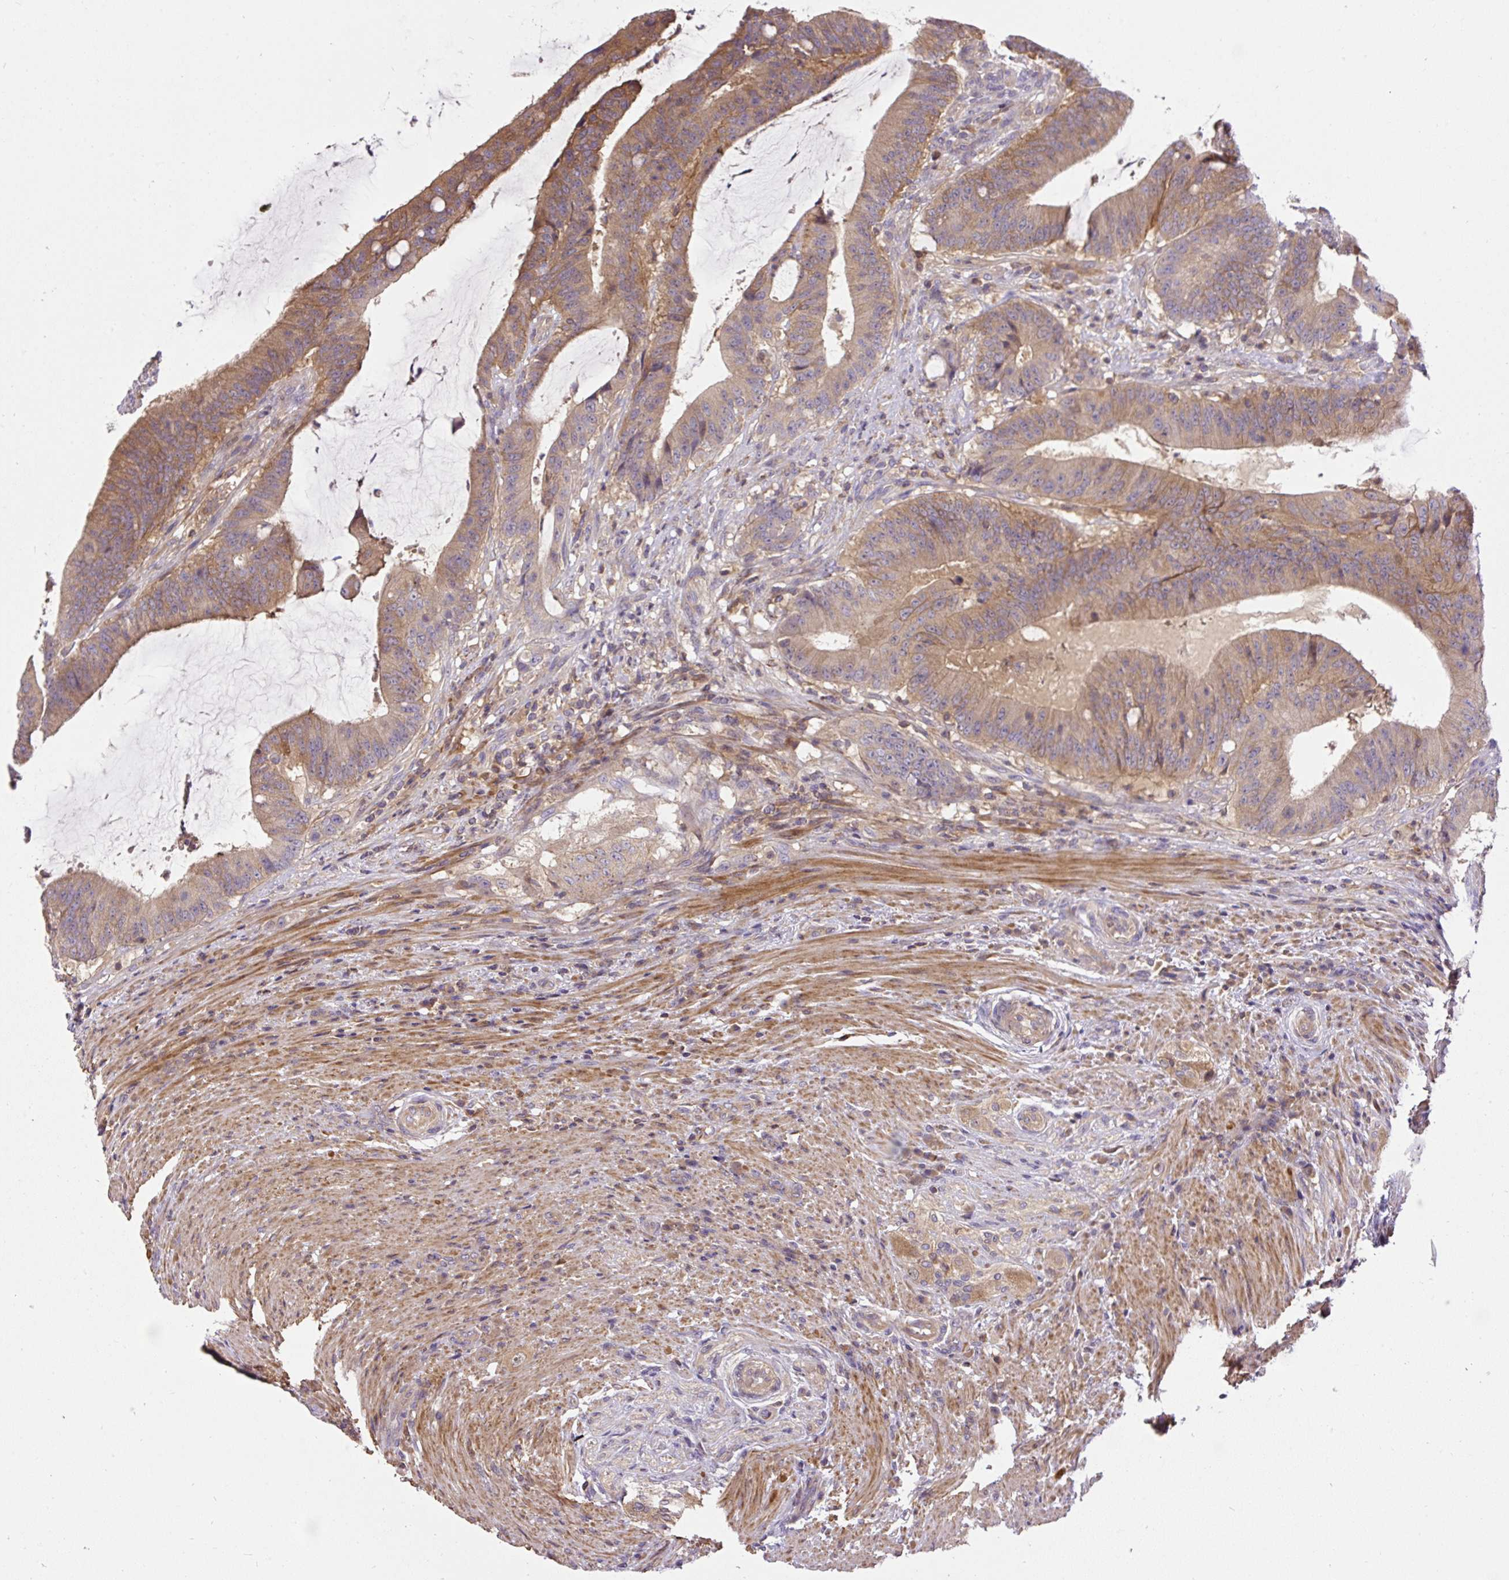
{"staining": {"intensity": "moderate", "quantity": ">75%", "location": "cytoplasmic/membranous"}, "tissue": "colorectal cancer", "cell_type": "Tumor cells", "image_type": "cancer", "snomed": [{"axis": "morphology", "description": "Adenocarcinoma, NOS"}, {"axis": "topography", "description": "Colon"}], "caption": "A brown stain highlights moderate cytoplasmic/membranous expression of a protein in colorectal adenocarcinoma tumor cells. (IHC, brightfield microscopy, high magnification).", "gene": "CCDC28A", "patient": {"sex": "female", "age": 43}}